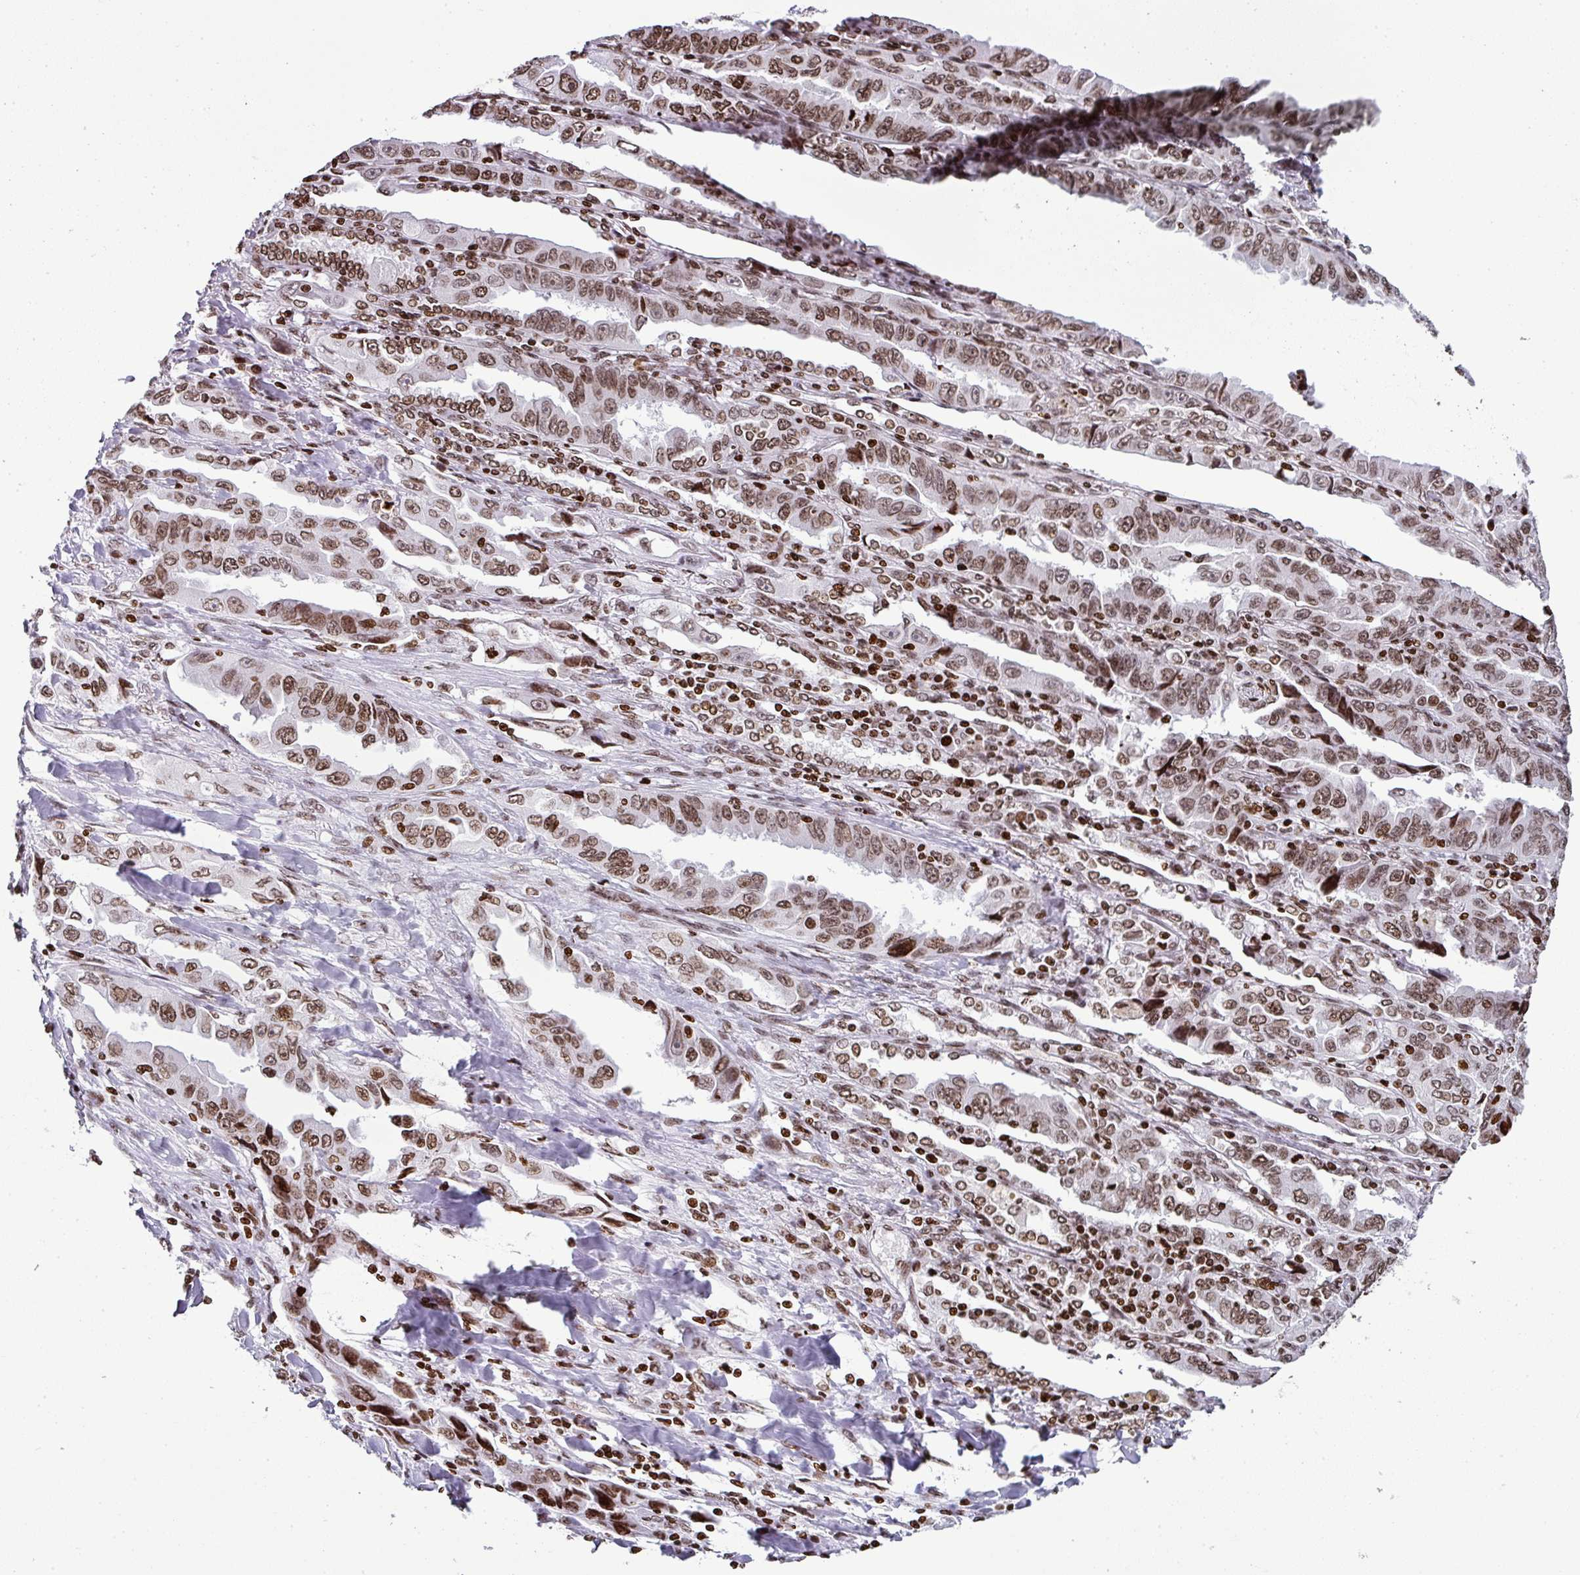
{"staining": {"intensity": "moderate", "quantity": ">75%", "location": "nuclear"}, "tissue": "lung cancer", "cell_type": "Tumor cells", "image_type": "cancer", "snomed": [{"axis": "morphology", "description": "Adenocarcinoma, NOS"}, {"axis": "topography", "description": "Lung"}], "caption": "The immunohistochemical stain shows moderate nuclear expression in tumor cells of lung adenocarcinoma tissue.", "gene": "RASL11A", "patient": {"sex": "female", "age": 51}}